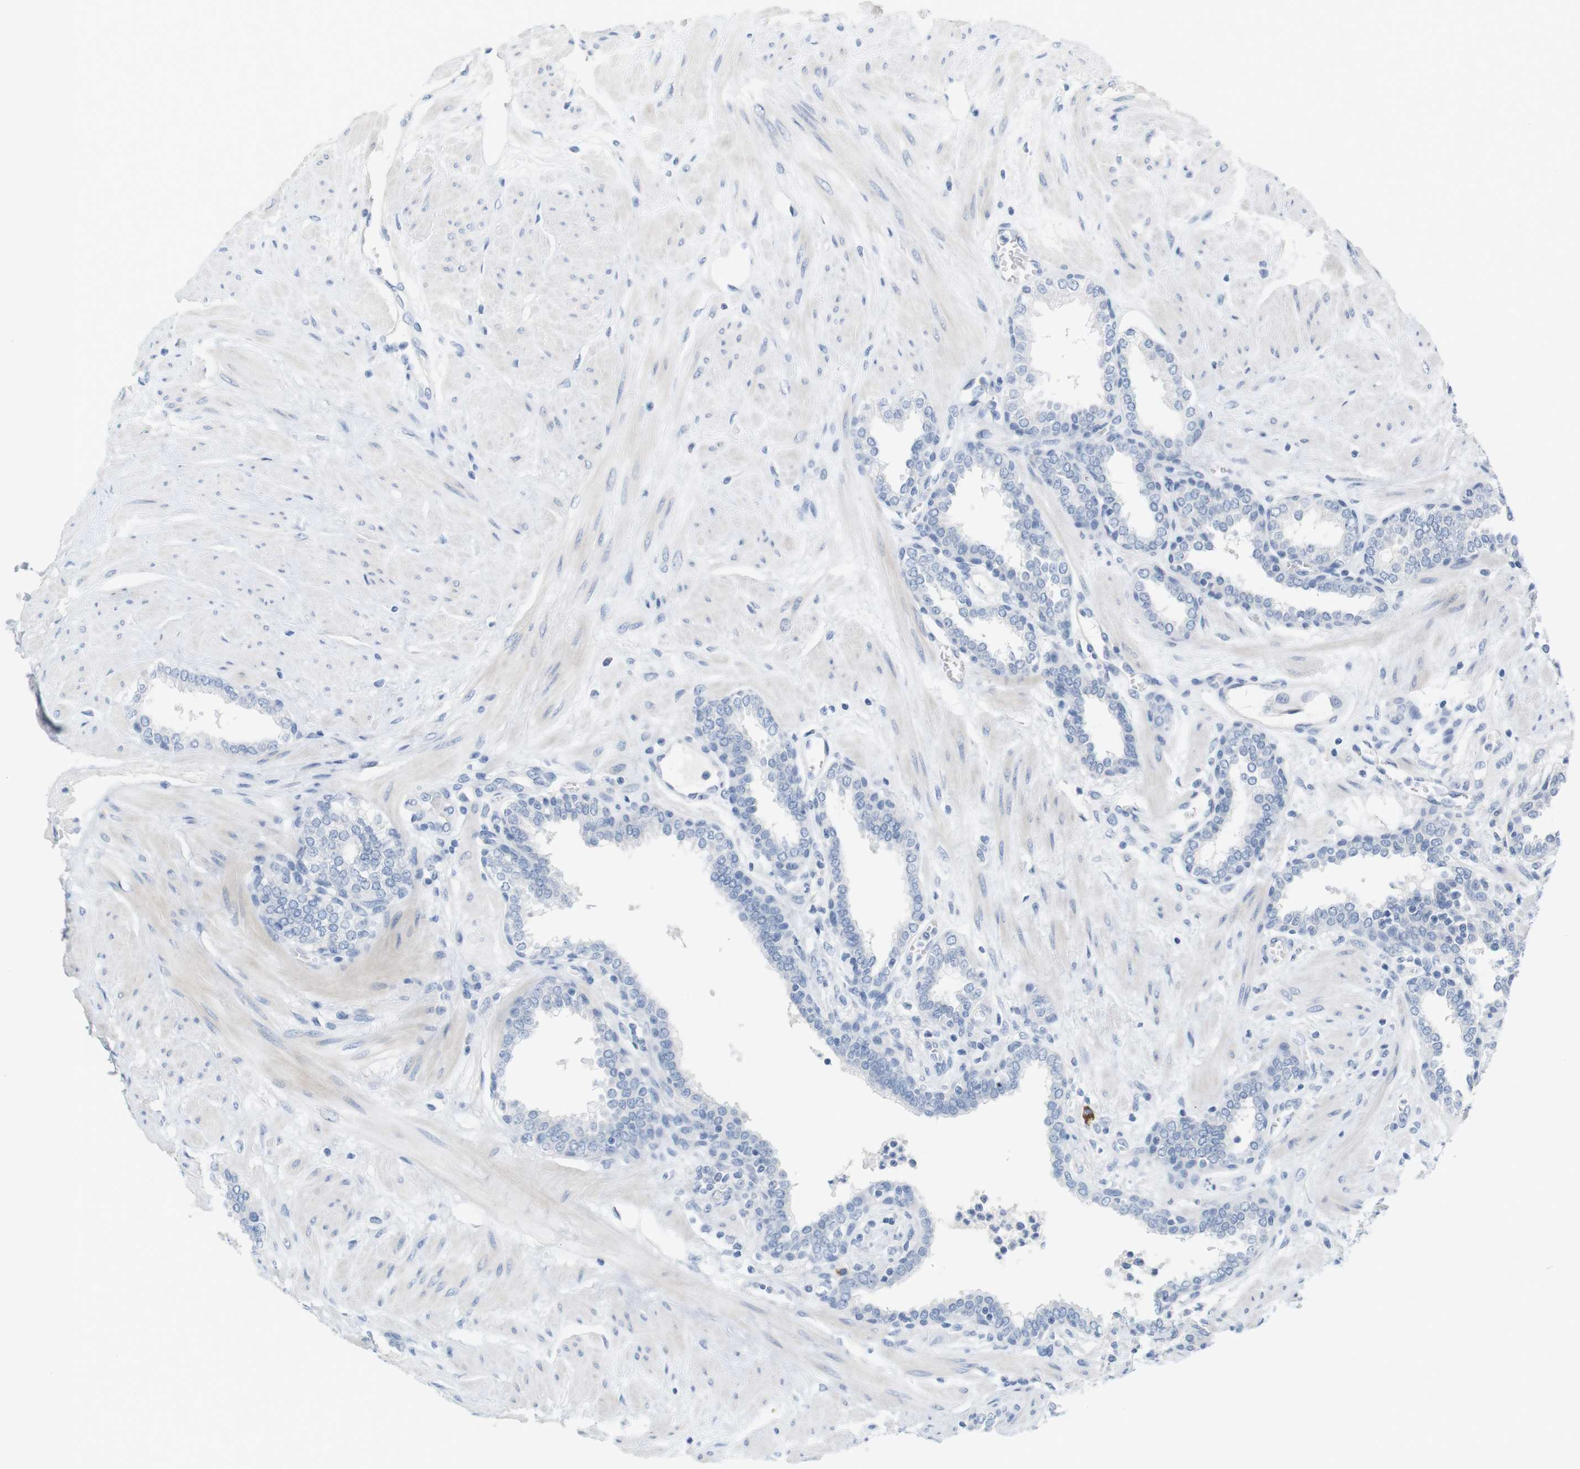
{"staining": {"intensity": "negative", "quantity": "none", "location": "none"}, "tissue": "prostate", "cell_type": "Glandular cells", "image_type": "normal", "snomed": [{"axis": "morphology", "description": "Normal tissue, NOS"}, {"axis": "topography", "description": "Prostate"}], "caption": "The IHC image has no significant positivity in glandular cells of prostate. (DAB (3,3'-diaminobenzidine) IHC with hematoxylin counter stain).", "gene": "RGS9", "patient": {"sex": "male", "age": 51}}